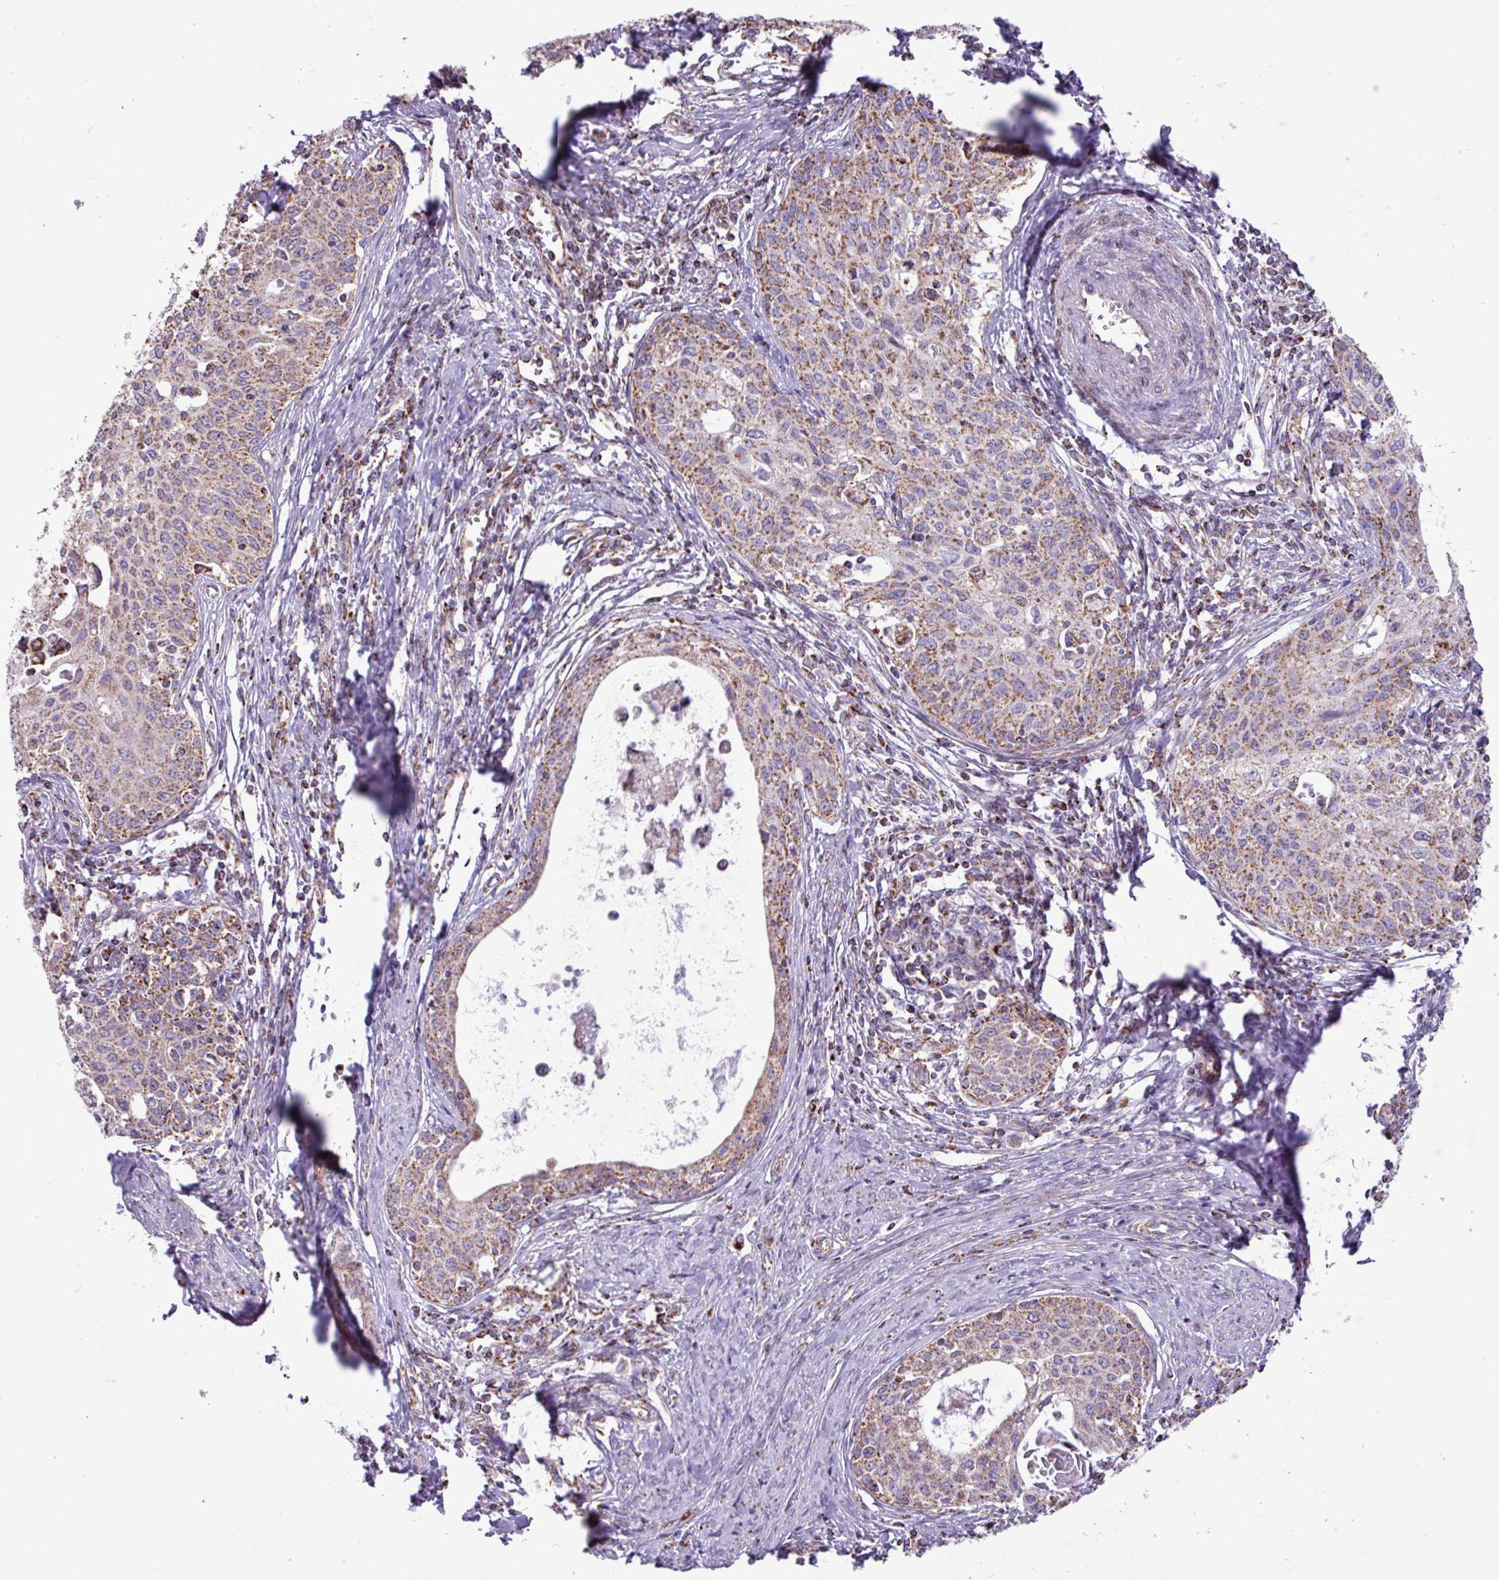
{"staining": {"intensity": "moderate", "quantity": ">75%", "location": "cytoplasmic/membranous"}, "tissue": "cervical cancer", "cell_type": "Tumor cells", "image_type": "cancer", "snomed": [{"axis": "morphology", "description": "Squamous cell carcinoma, NOS"}, {"axis": "morphology", "description": "Adenocarcinoma, NOS"}, {"axis": "topography", "description": "Cervix"}], "caption": "Immunohistochemical staining of human squamous cell carcinoma (cervical) demonstrates medium levels of moderate cytoplasmic/membranous positivity in about >75% of tumor cells.", "gene": "RTL3", "patient": {"sex": "female", "age": 52}}